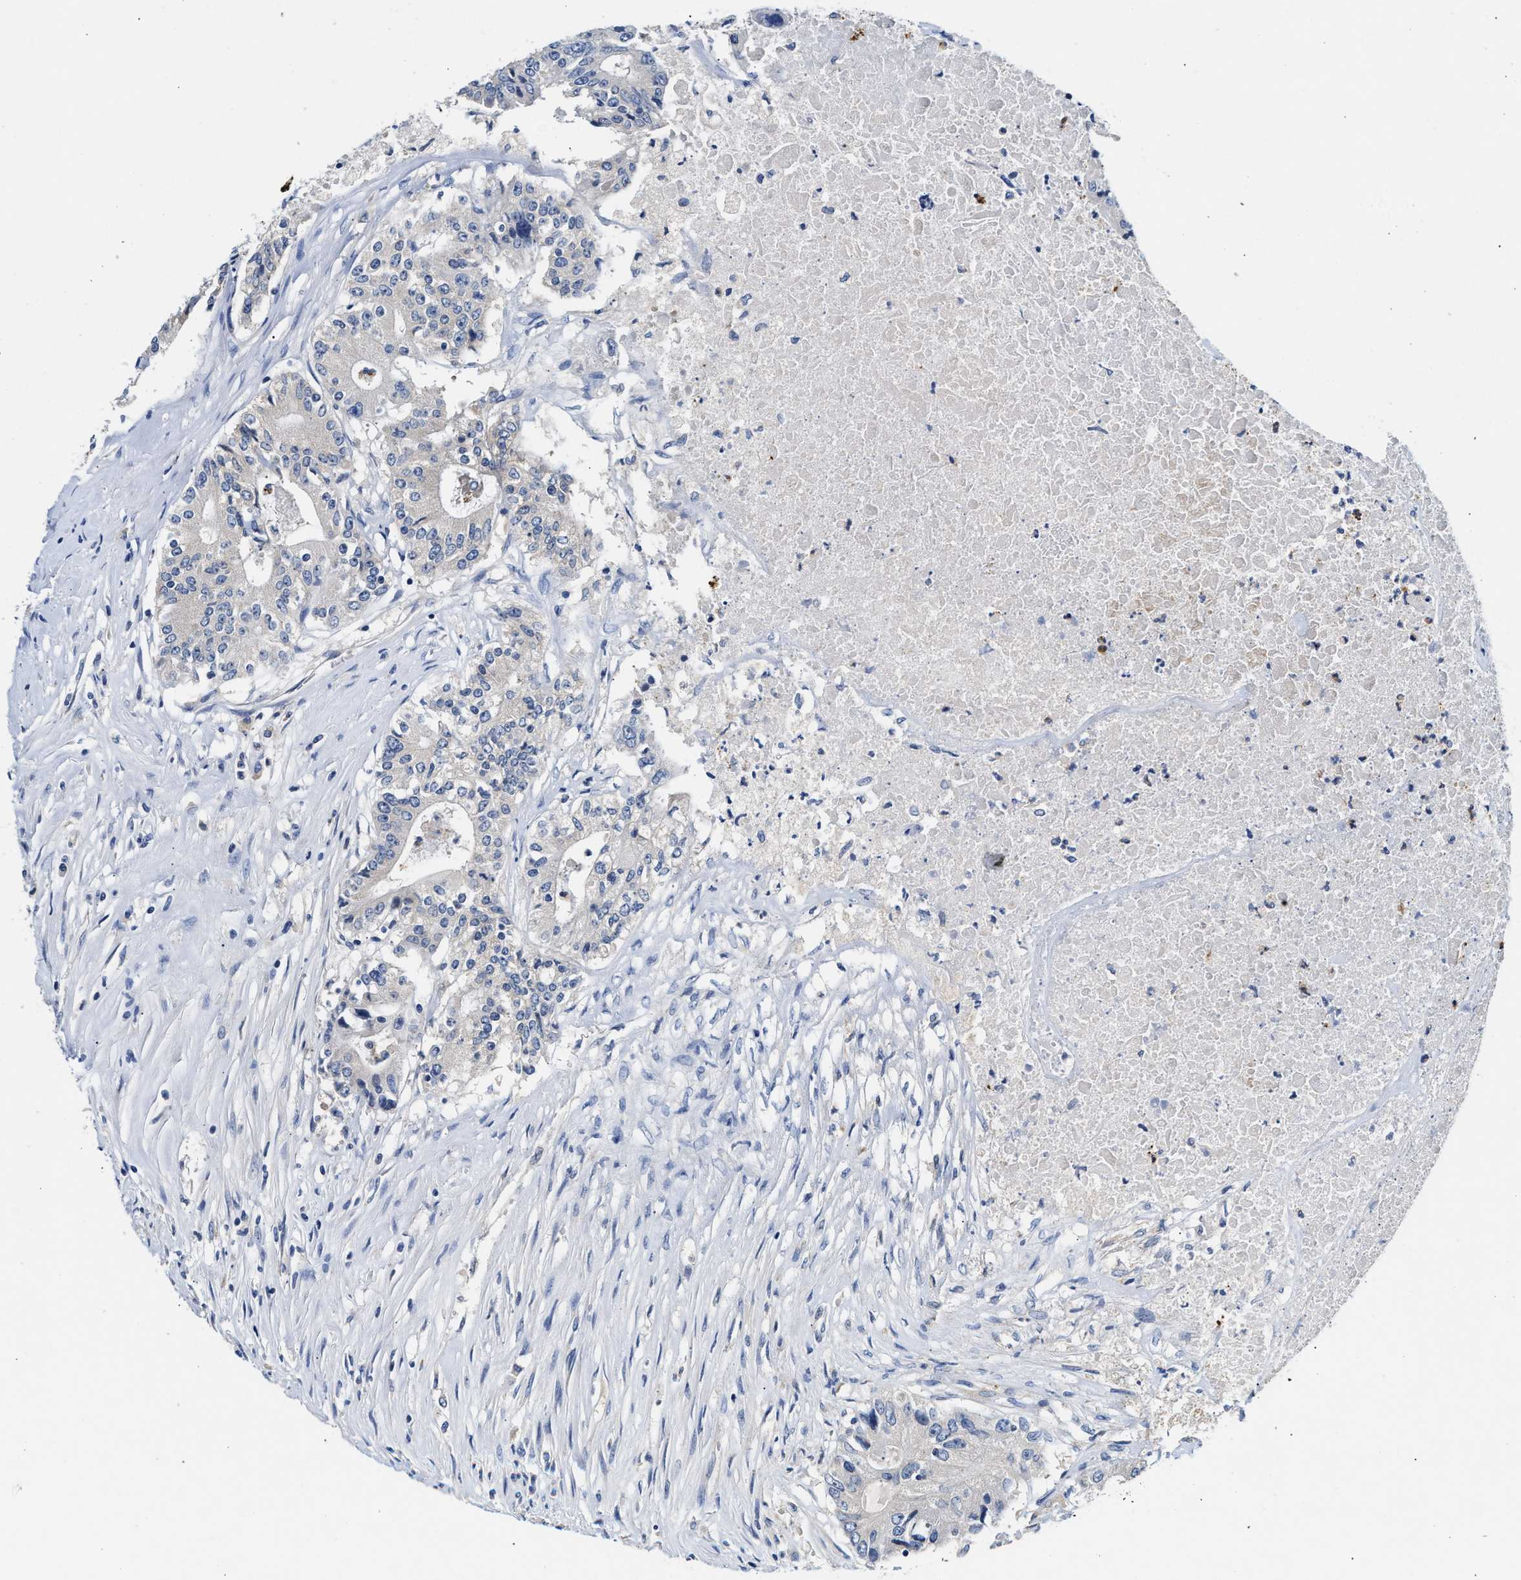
{"staining": {"intensity": "negative", "quantity": "none", "location": "none"}, "tissue": "colorectal cancer", "cell_type": "Tumor cells", "image_type": "cancer", "snomed": [{"axis": "morphology", "description": "Adenocarcinoma, NOS"}, {"axis": "topography", "description": "Colon"}], "caption": "Immunohistochemistry (IHC) image of neoplastic tissue: colorectal cancer (adenocarcinoma) stained with DAB displays no significant protein positivity in tumor cells.", "gene": "FAM185A", "patient": {"sex": "female", "age": 77}}